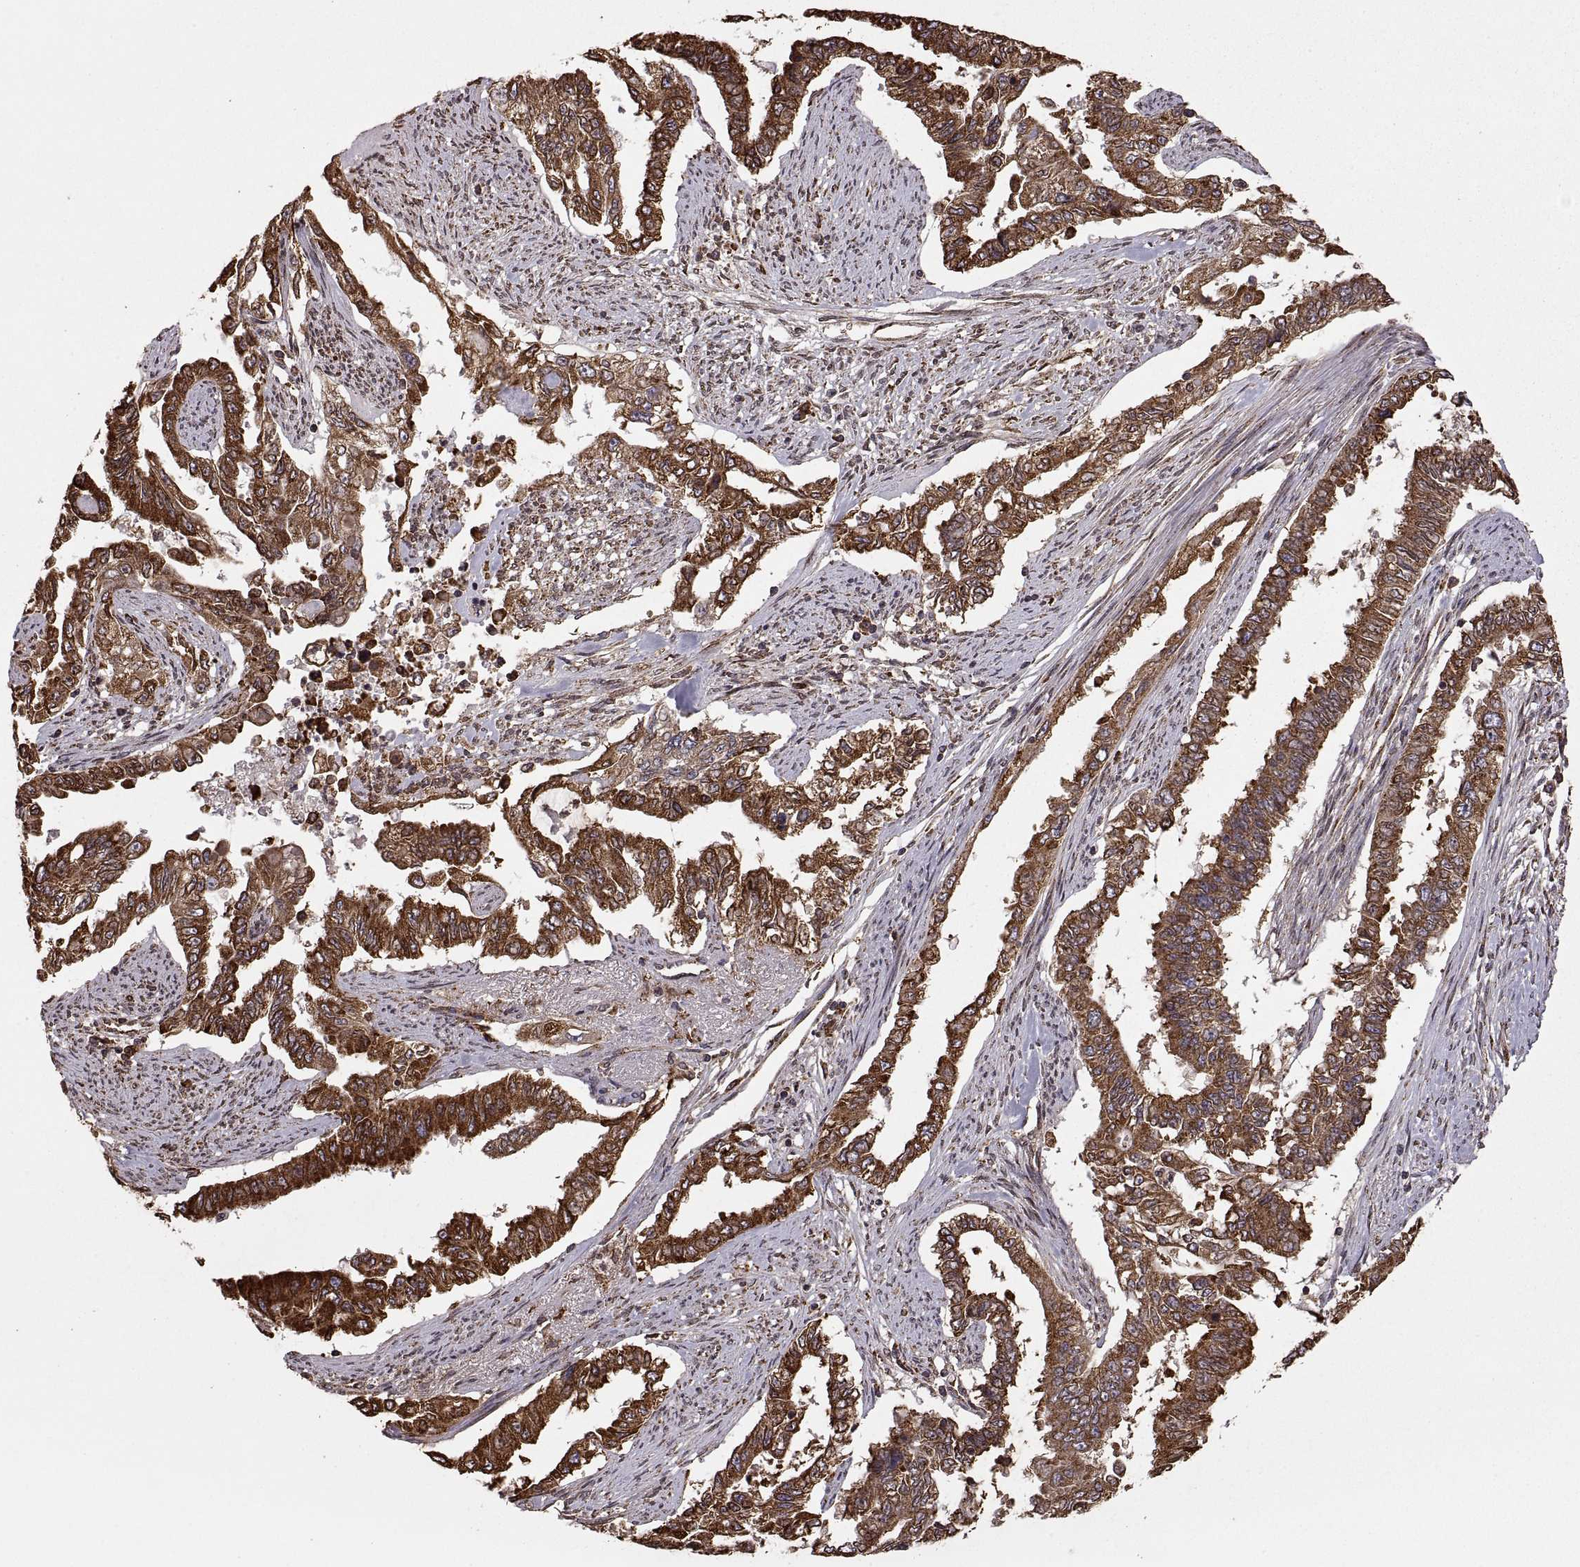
{"staining": {"intensity": "strong", "quantity": ">75%", "location": "cytoplasmic/membranous"}, "tissue": "endometrial cancer", "cell_type": "Tumor cells", "image_type": "cancer", "snomed": [{"axis": "morphology", "description": "Adenocarcinoma, NOS"}, {"axis": "topography", "description": "Uterus"}], "caption": "Tumor cells display strong cytoplasmic/membranous staining in approximately >75% of cells in adenocarcinoma (endometrial).", "gene": "PDIA3", "patient": {"sex": "female", "age": 59}}